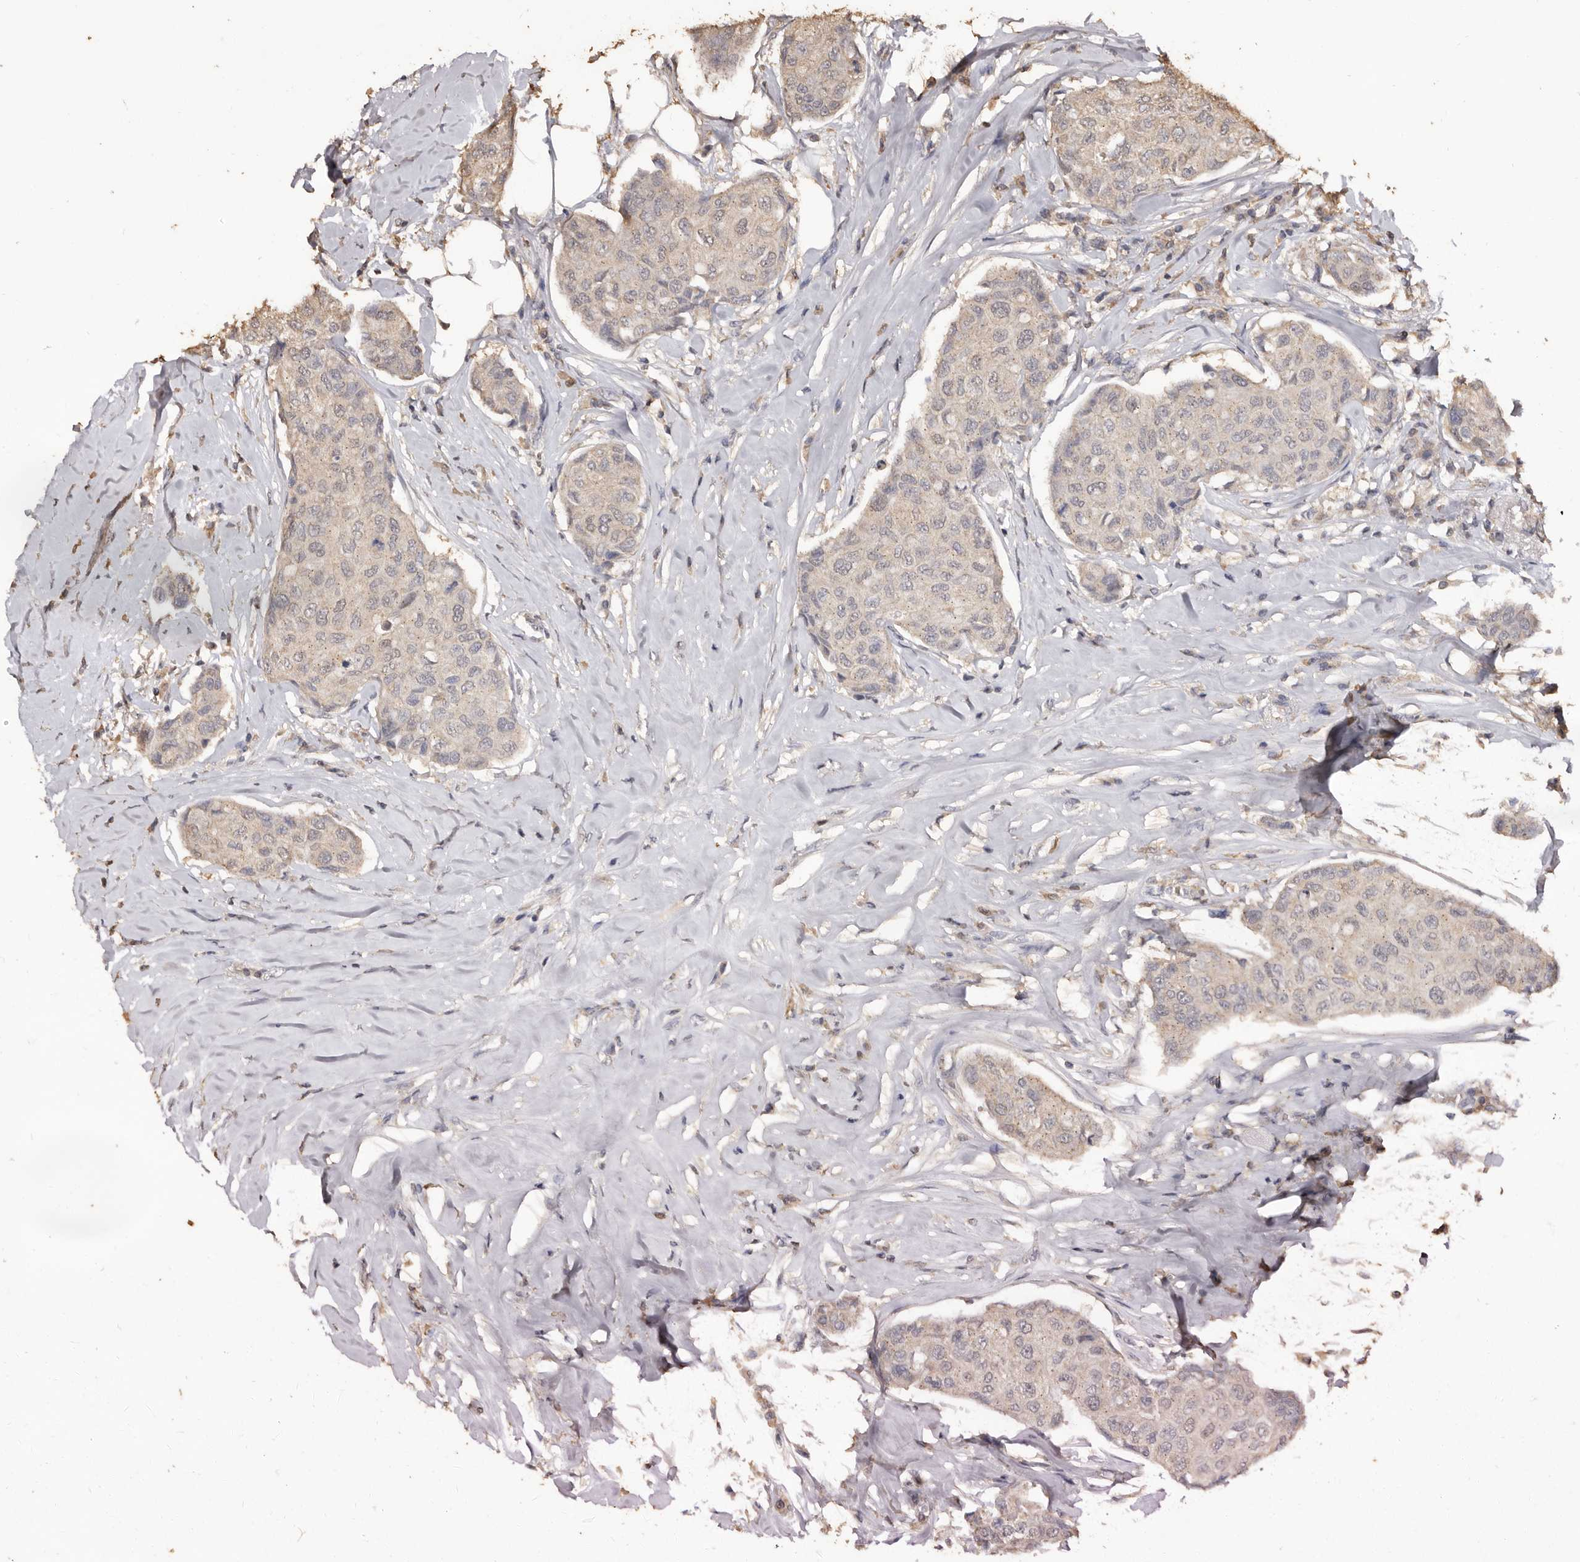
{"staining": {"intensity": "negative", "quantity": "none", "location": "none"}, "tissue": "breast cancer", "cell_type": "Tumor cells", "image_type": "cancer", "snomed": [{"axis": "morphology", "description": "Duct carcinoma"}, {"axis": "topography", "description": "Breast"}], "caption": "Immunohistochemical staining of breast cancer reveals no significant expression in tumor cells.", "gene": "INAVA", "patient": {"sex": "female", "age": 80}}